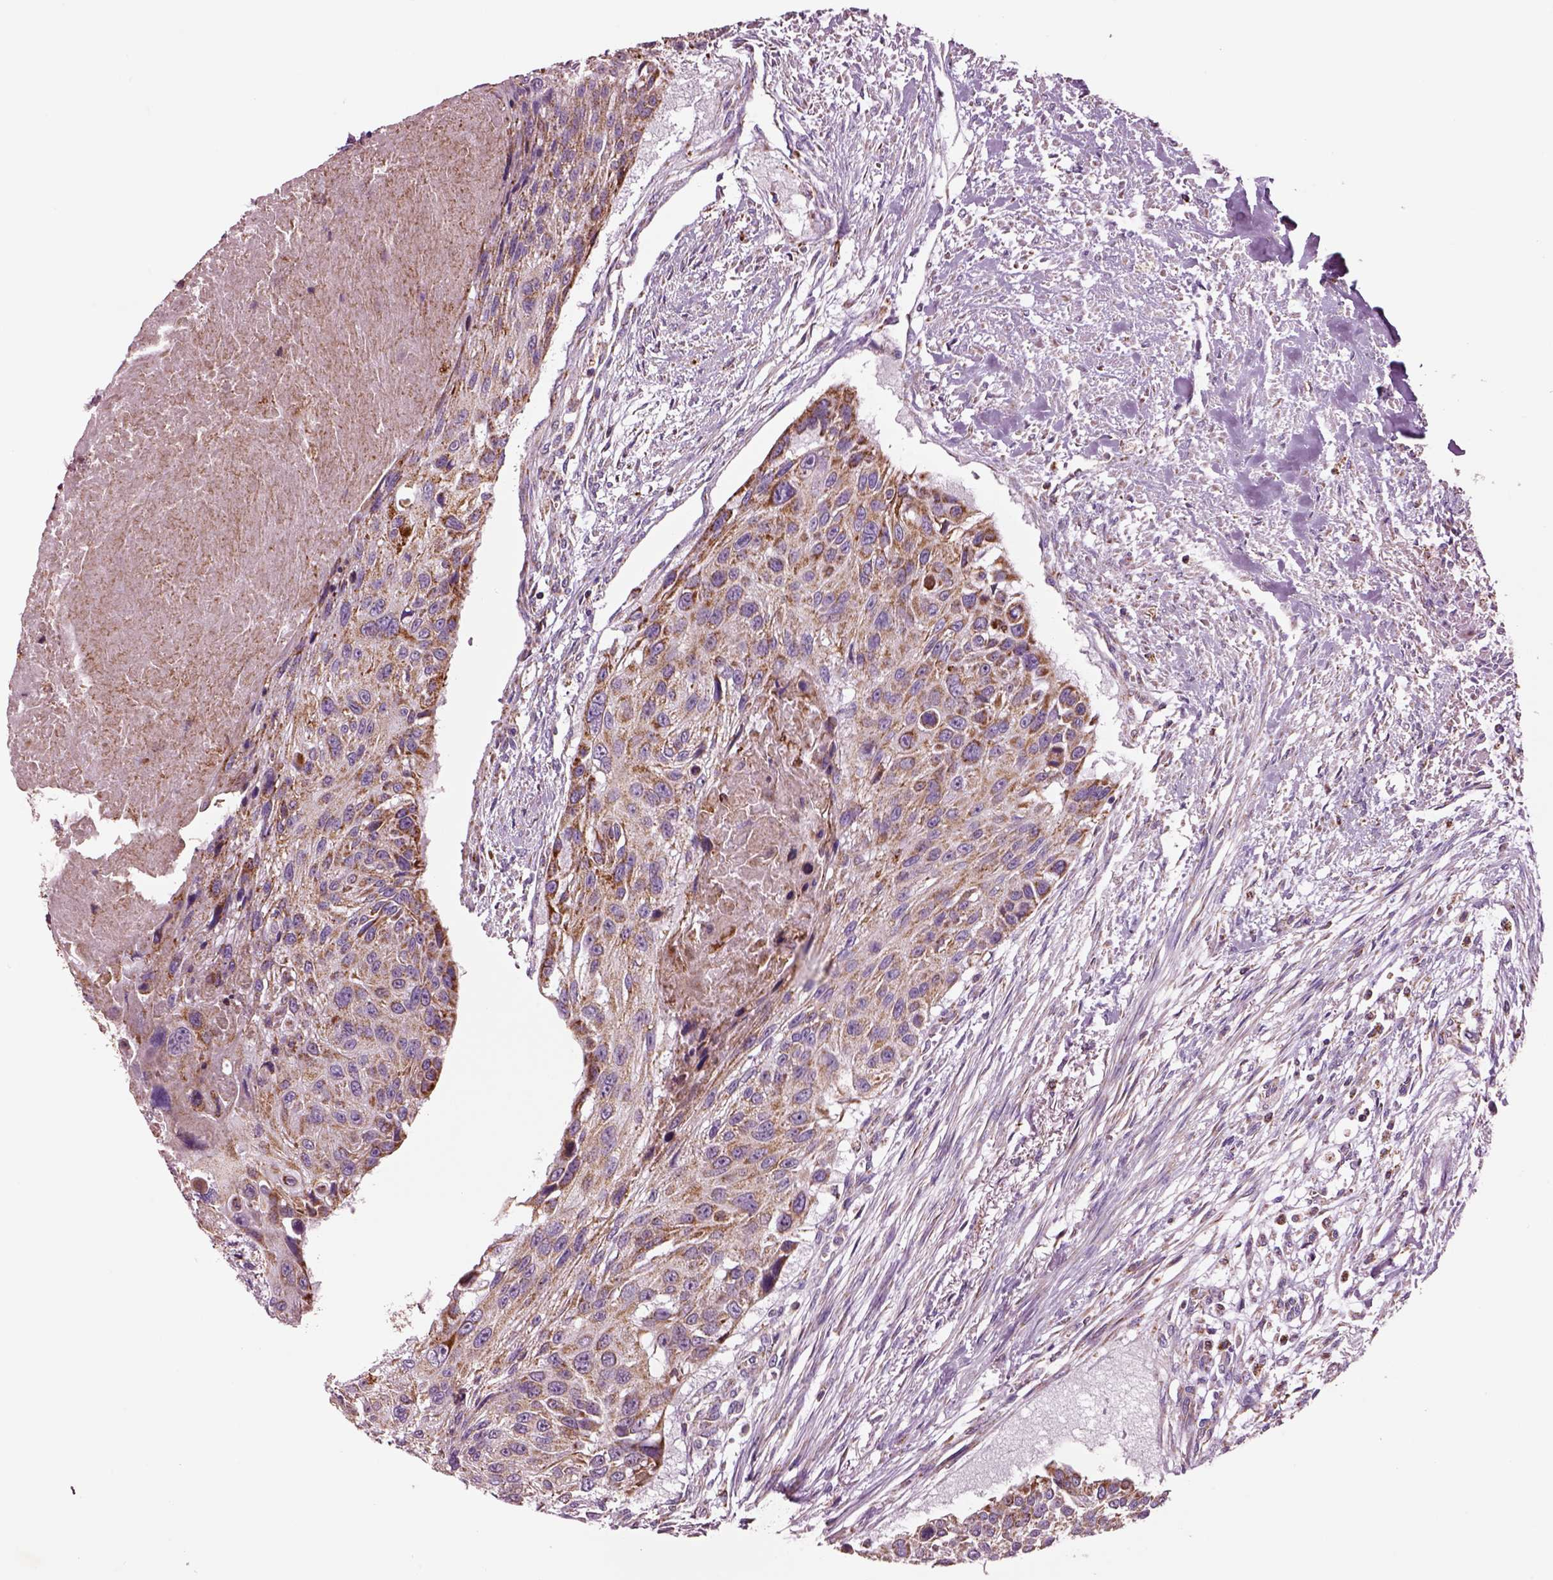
{"staining": {"intensity": "moderate", "quantity": ">75%", "location": "cytoplasmic/membranous"}, "tissue": "urothelial cancer", "cell_type": "Tumor cells", "image_type": "cancer", "snomed": [{"axis": "morphology", "description": "Urothelial carcinoma, NOS"}, {"axis": "topography", "description": "Urinary bladder"}], "caption": "The immunohistochemical stain shows moderate cytoplasmic/membranous positivity in tumor cells of urothelial cancer tissue.", "gene": "SLC25A24", "patient": {"sex": "male", "age": 55}}